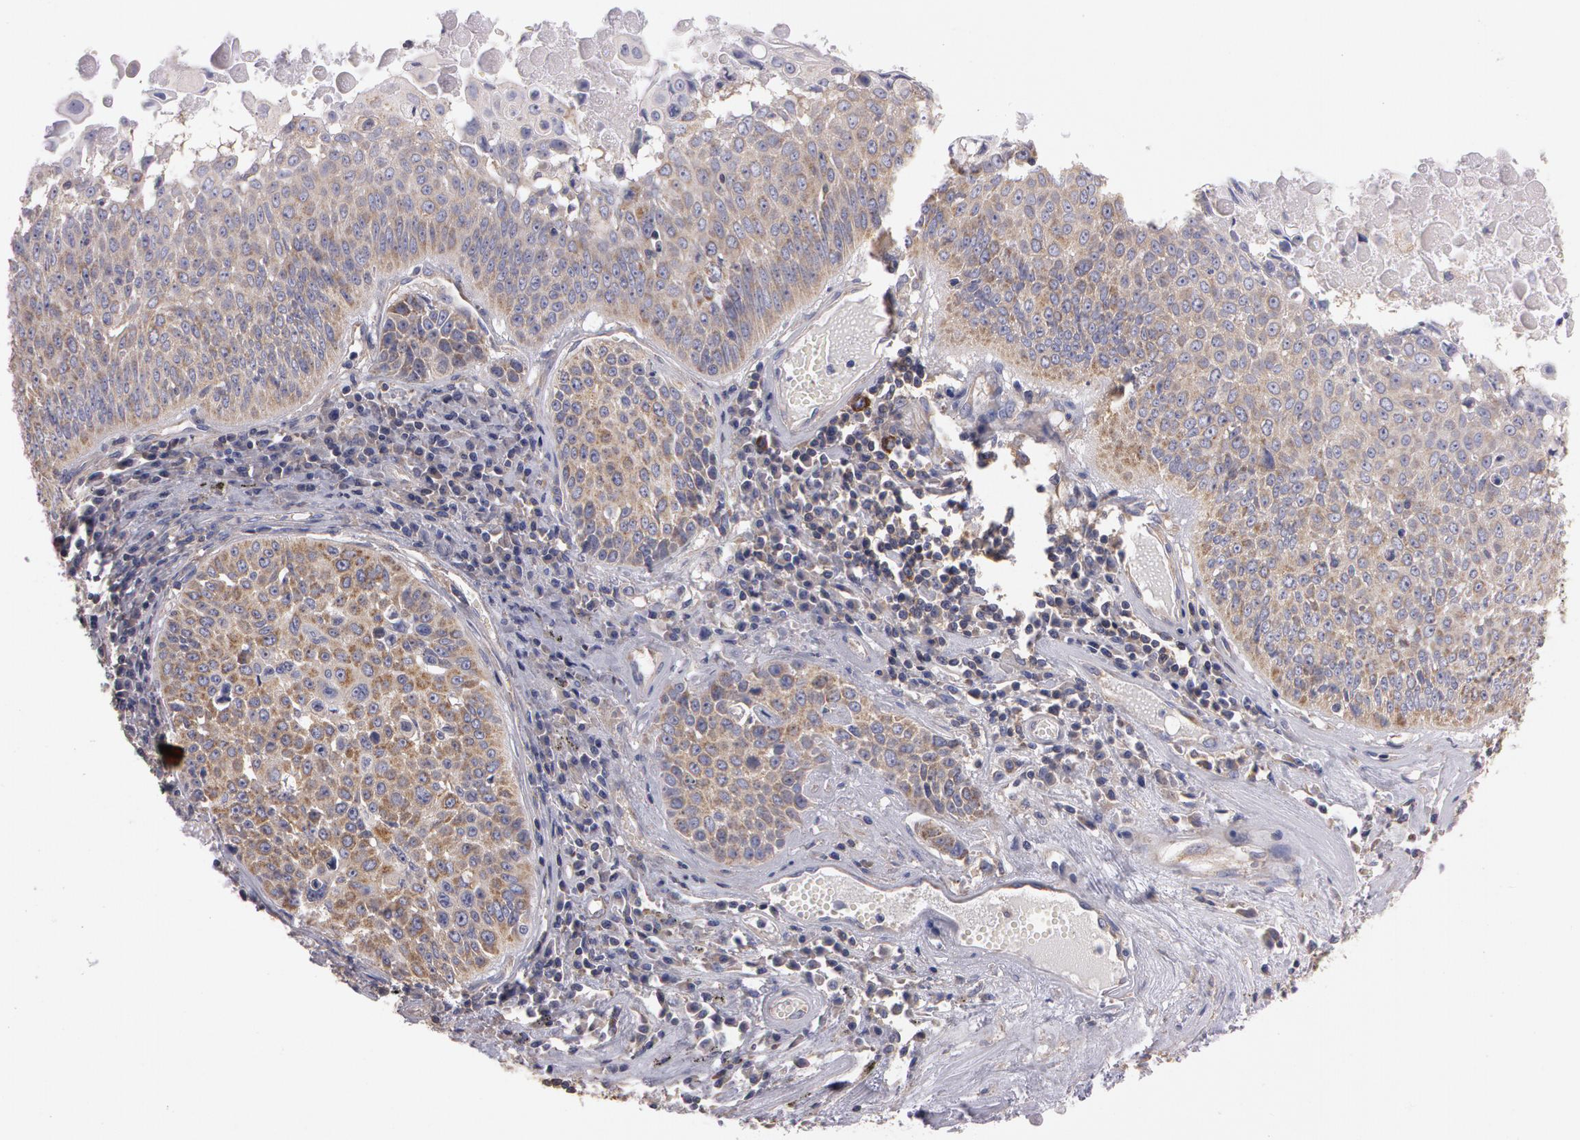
{"staining": {"intensity": "weak", "quantity": "<25%", "location": "cytoplasmic/membranous"}, "tissue": "lung cancer", "cell_type": "Tumor cells", "image_type": "cancer", "snomed": [{"axis": "morphology", "description": "Adenocarcinoma, NOS"}, {"axis": "topography", "description": "Lung"}], "caption": "This is an immunohistochemistry photomicrograph of human adenocarcinoma (lung). There is no positivity in tumor cells.", "gene": "NEK9", "patient": {"sex": "male", "age": 60}}